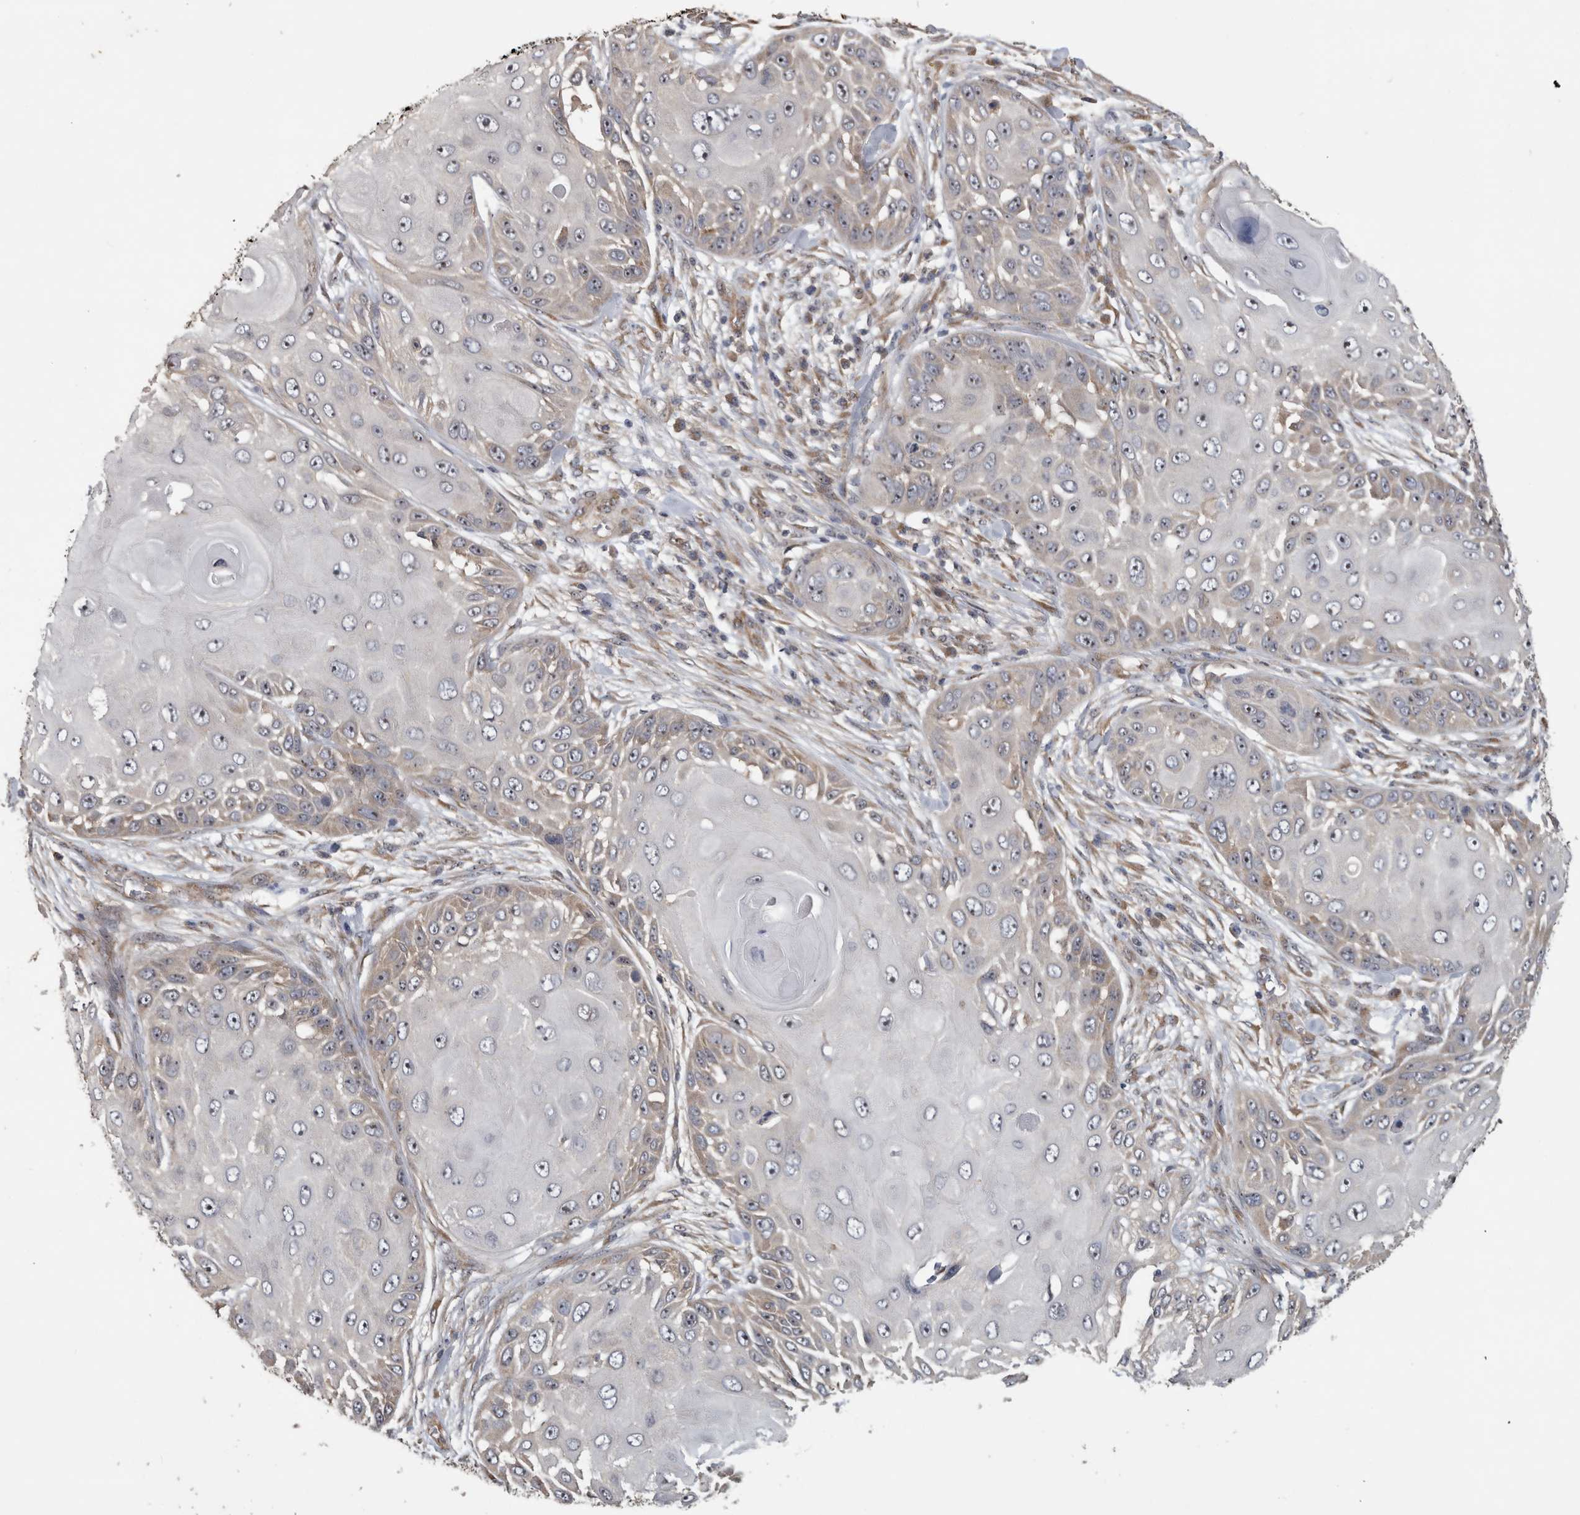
{"staining": {"intensity": "moderate", "quantity": "25%-75%", "location": "nuclear"}, "tissue": "skin cancer", "cell_type": "Tumor cells", "image_type": "cancer", "snomed": [{"axis": "morphology", "description": "Squamous cell carcinoma, NOS"}, {"axis": "topography", "description": "Skin"}], "caption": "This is a photomicrograph of immunohistochemistry staining of skin cancer (squamous cell carcinoma), which shows moderate positivity in the nuclear of tumor cells.", "gene": "ATXN2", "patient": {"sex": "female", "age": 44}}